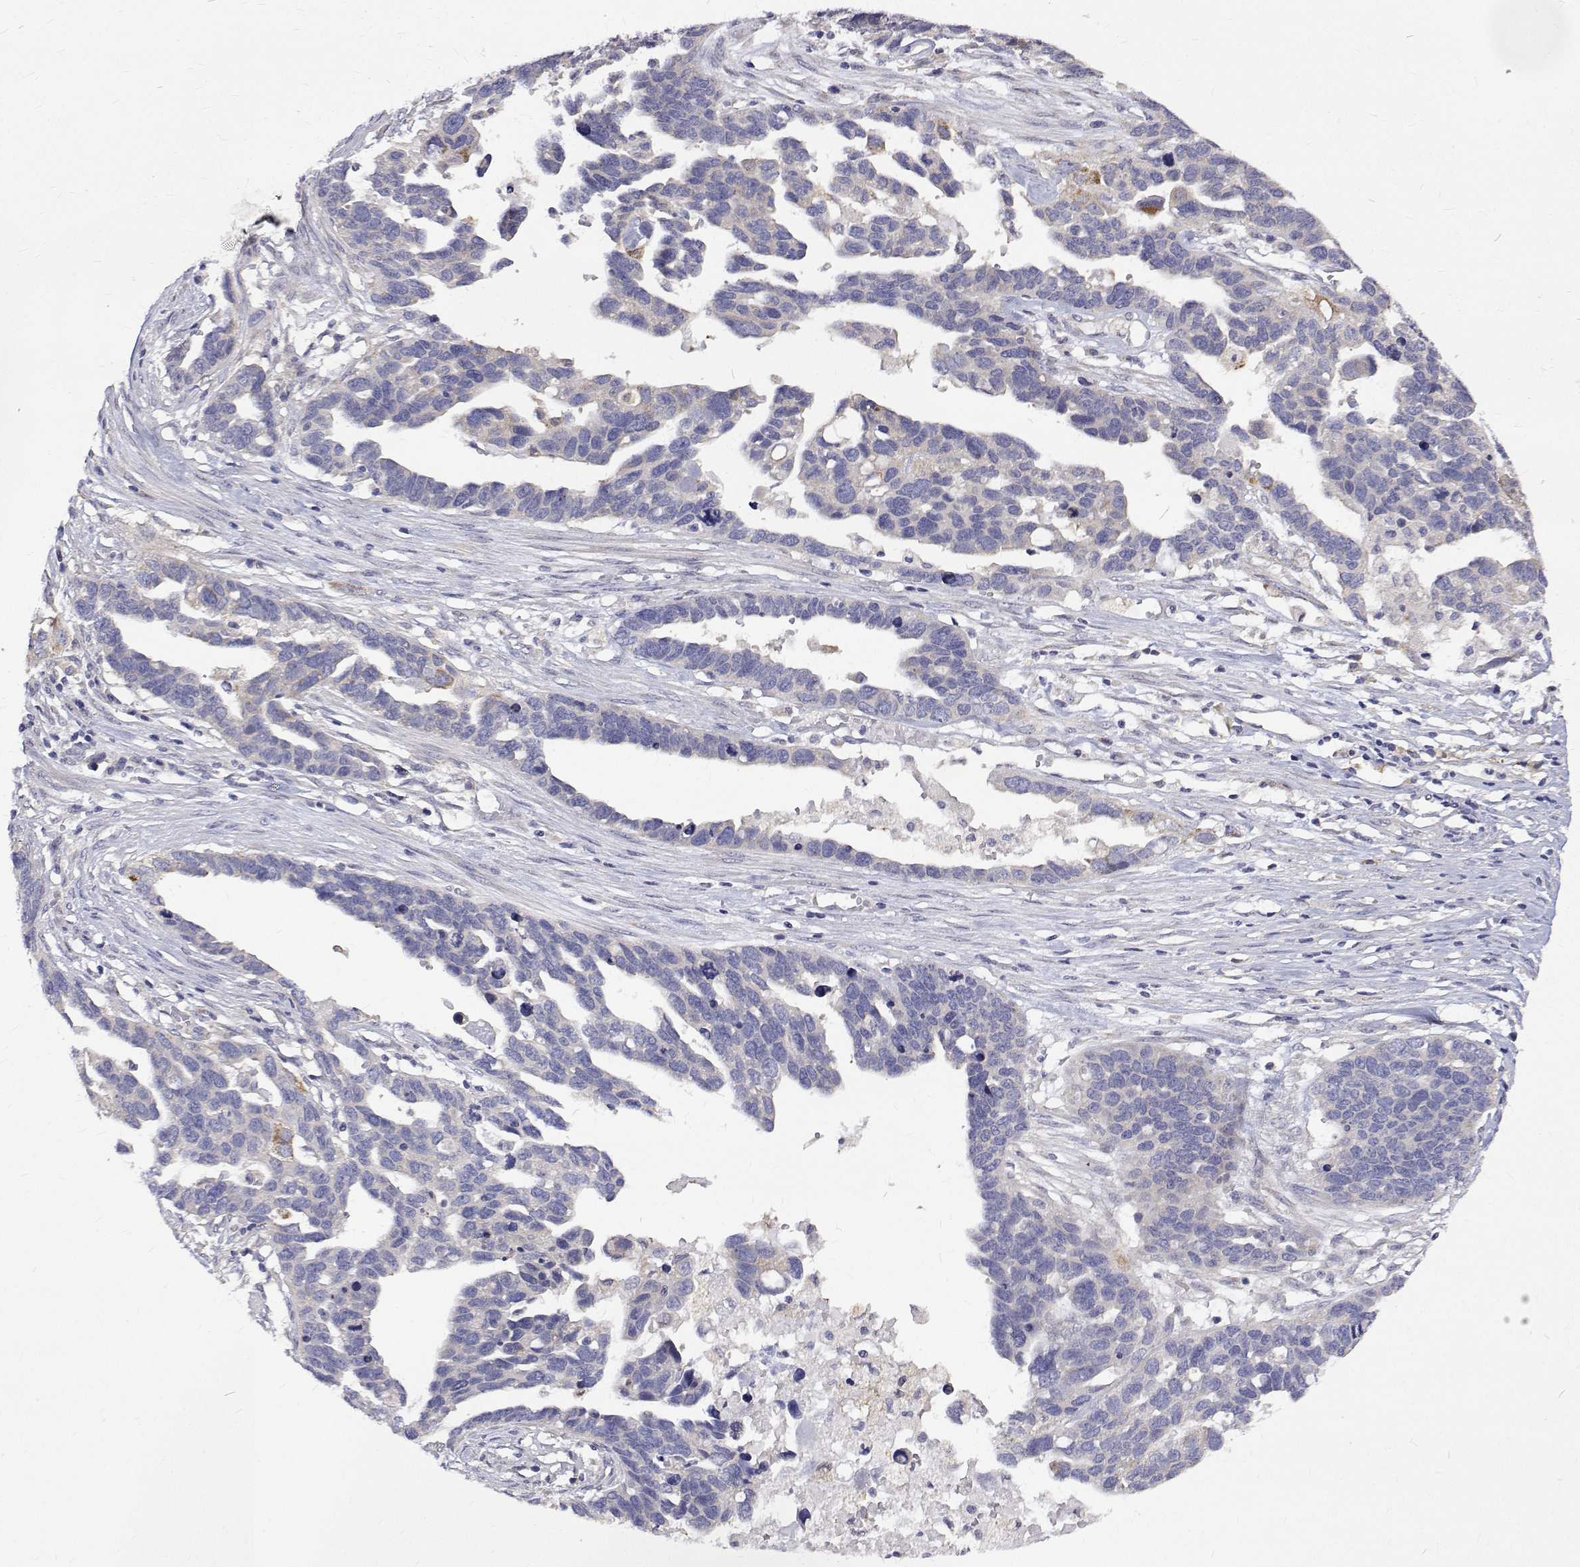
{"staining": {"intensity": "negative", "quantity": "none", "location": "none"}, "tissue": "ovarian cancer", "cell_type": "Tumor cells", "image_type": "cancer", "snomed": [{"axis": "morphology", "description": "Cystadenocarcinoma, serous, NOS"}, {"axis": "topography", "description": "Ovary"}], "caption": "Ovarian serous cystadenocarcinoma was stained to show a protein in brown. There is no significant expression in tumor cells.", "gene": "PADI1", "patient": {"sex": "female", "age": 54}}